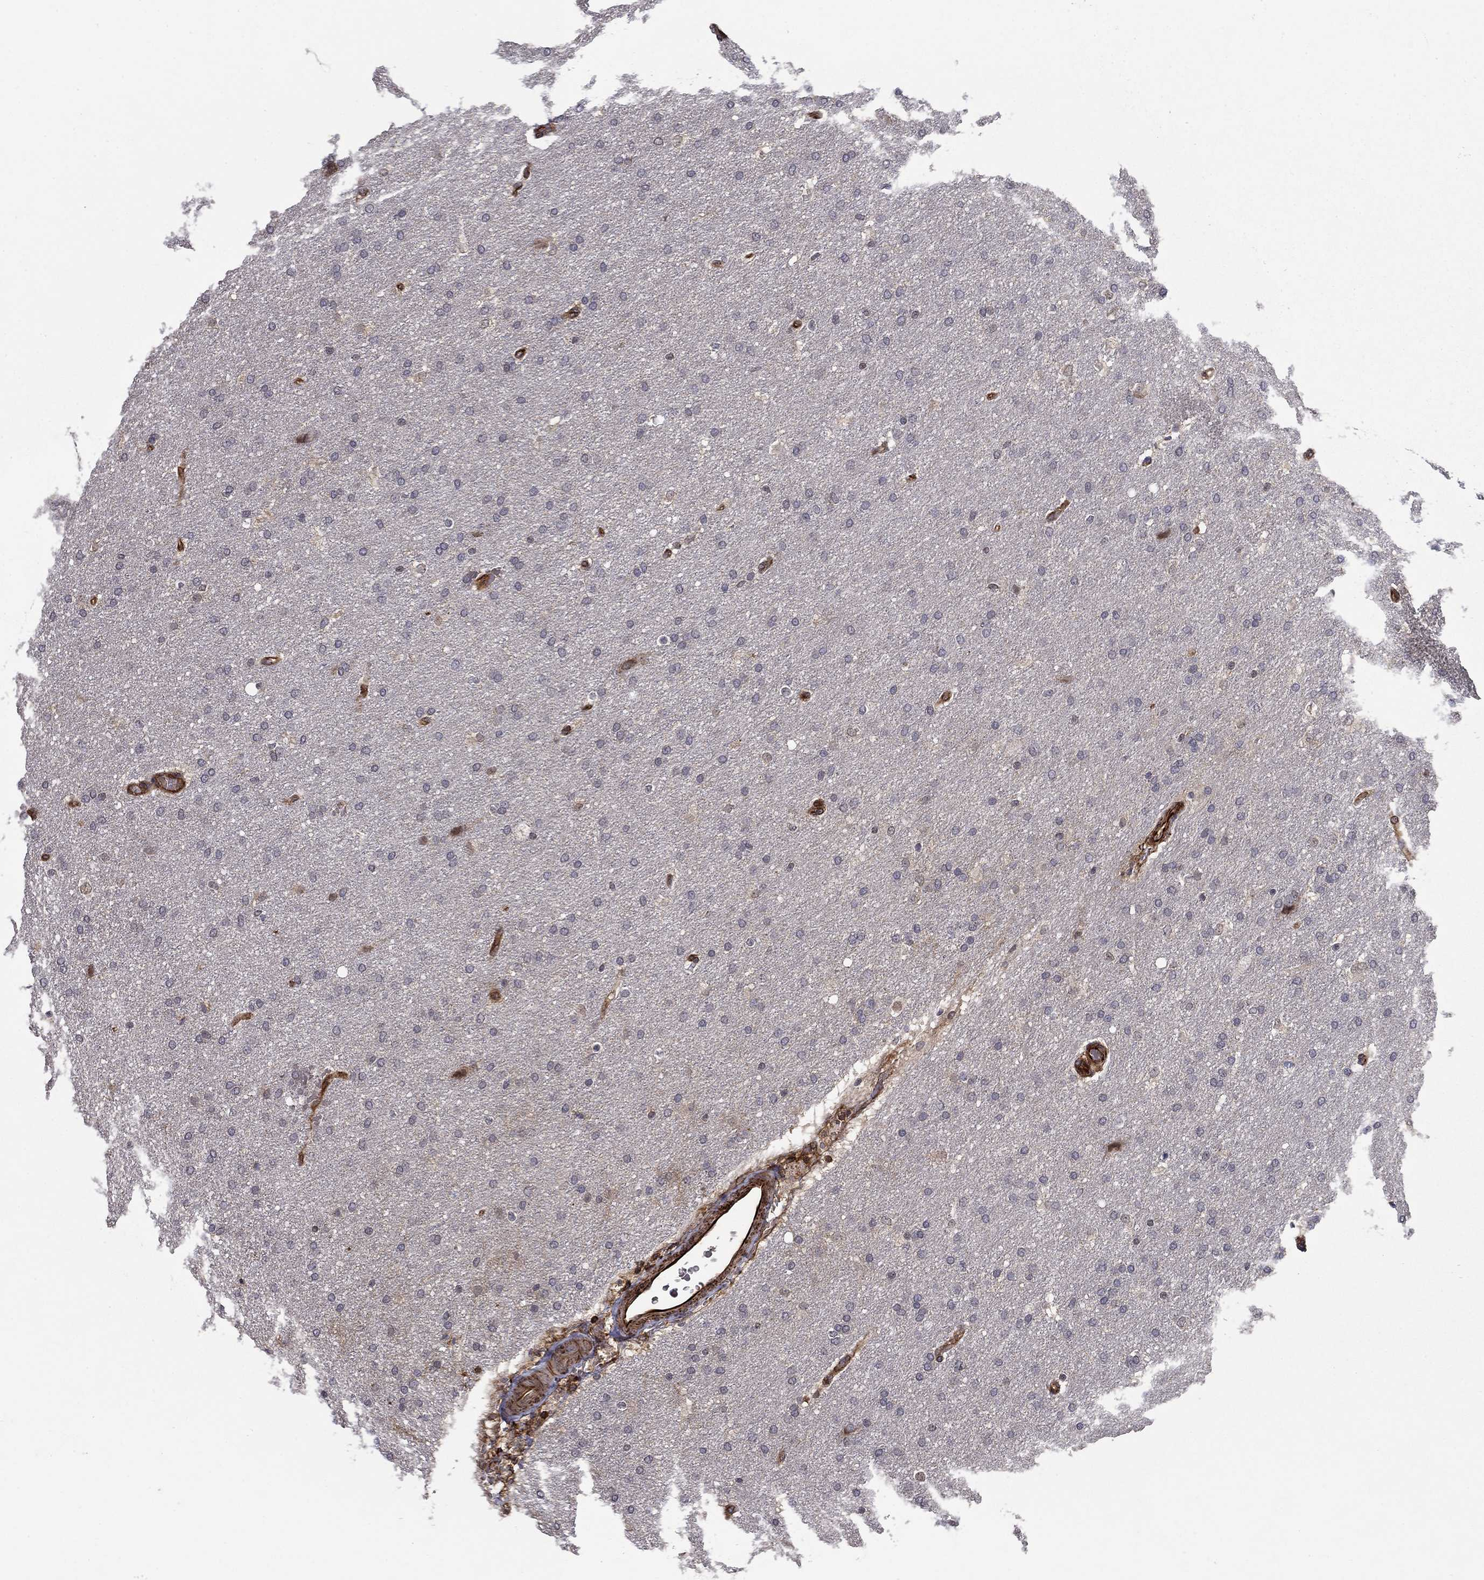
{"staining": {"intensity": "negative", "quantity": "none", "location": "none"}, "tissue": "glioma", "cell_type": "Tumor cells", "image_type": "cancer", "snomed": [{"axis": "morphology", "description": "Glioma, malignant, Low grade"}, {"axis": "topography", "description": "Brain"}], "caption": "A histopathology image of glioma stained for a protein reveals no brown staining in tumor cells.", "gene": "ADM", "patient": {"sex": "female", "age": 37}}